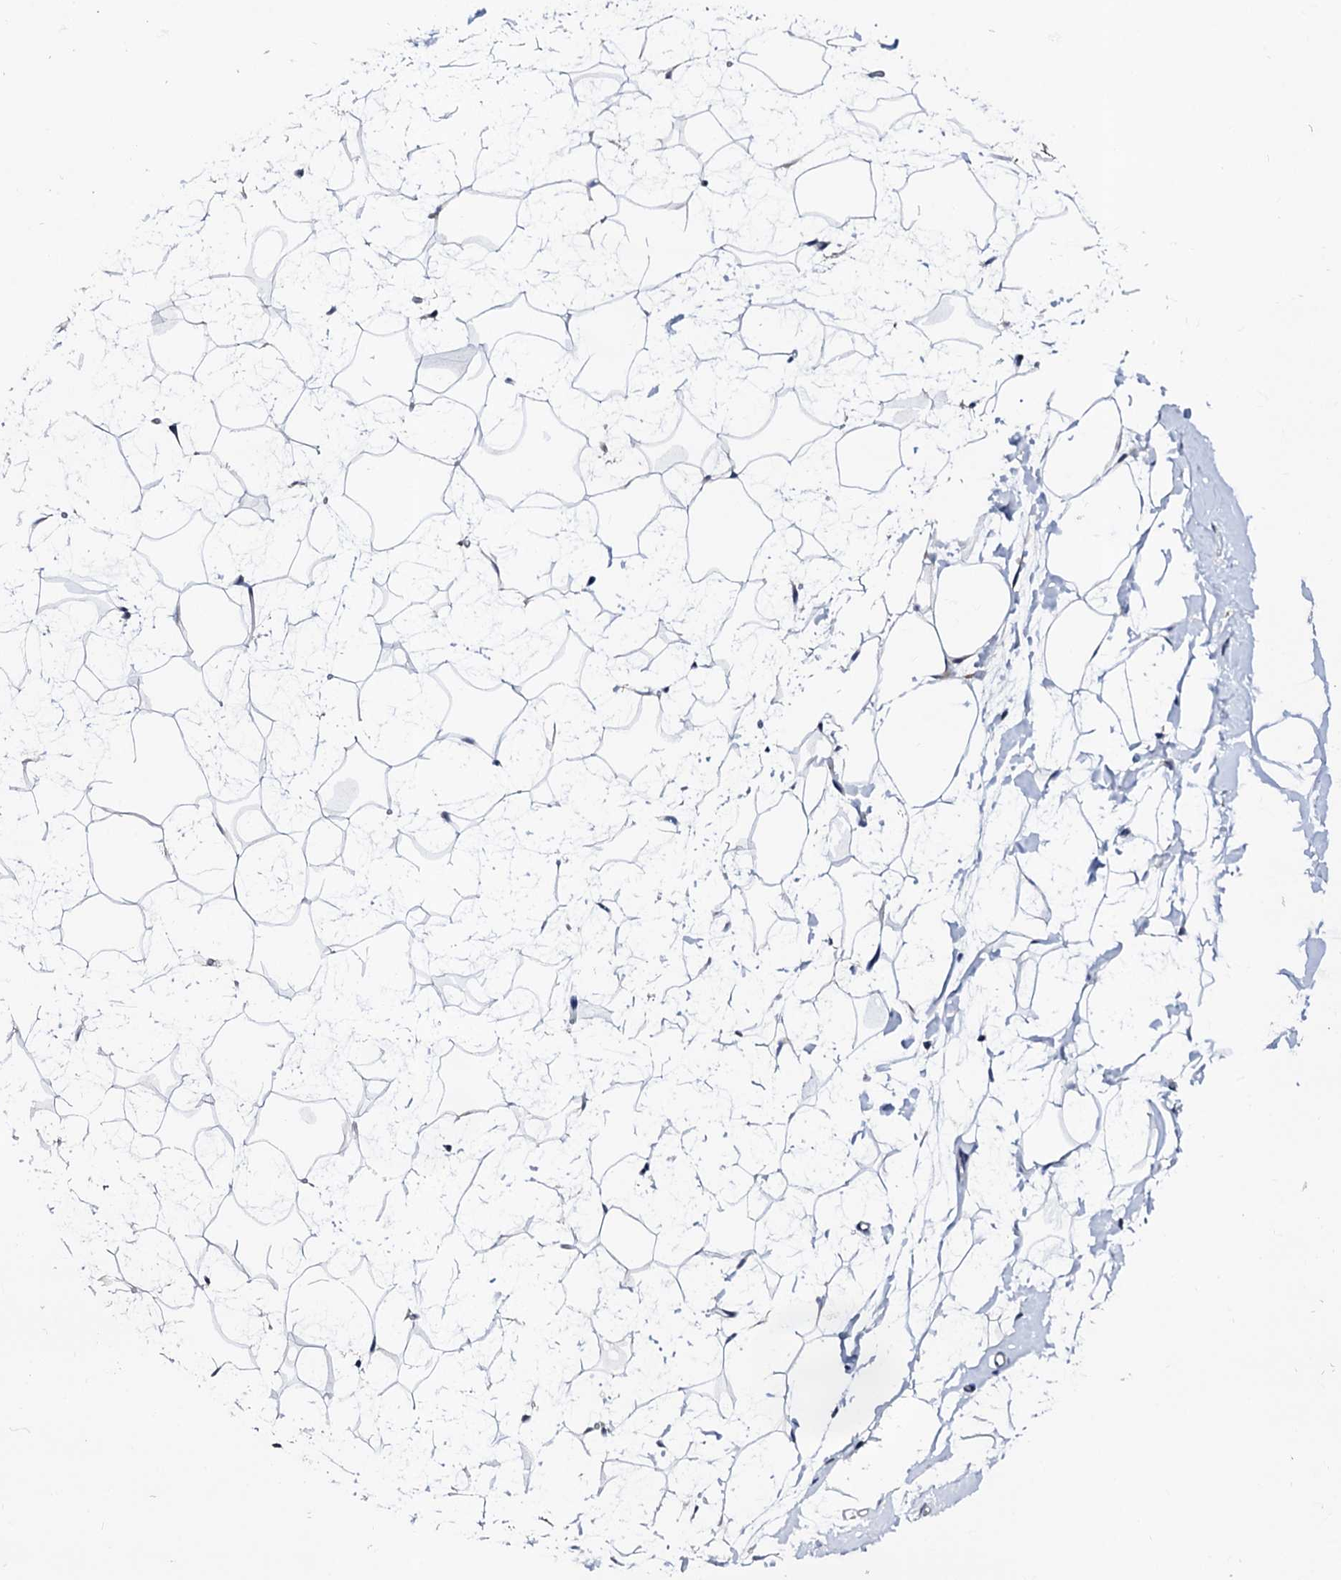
{"staining": {"intensity": "negative", "quantity": "none", "location": "none"}, "tissue": "breast", "cell_type": "Adipocytes", "image_type": "normal", "snomed": [{"axis": "morphology", "description": "Normal tissue, NOS"}, {"axis": "morphology", "description": "Adenoma, NOS"}, {"axis": "topography", "description": "Breast"}], "caption": "Image shows no protein positivity in adipocytes of benign breast.", "gene": "NUP58", "patient": {"sex": "female", "age": 23}}